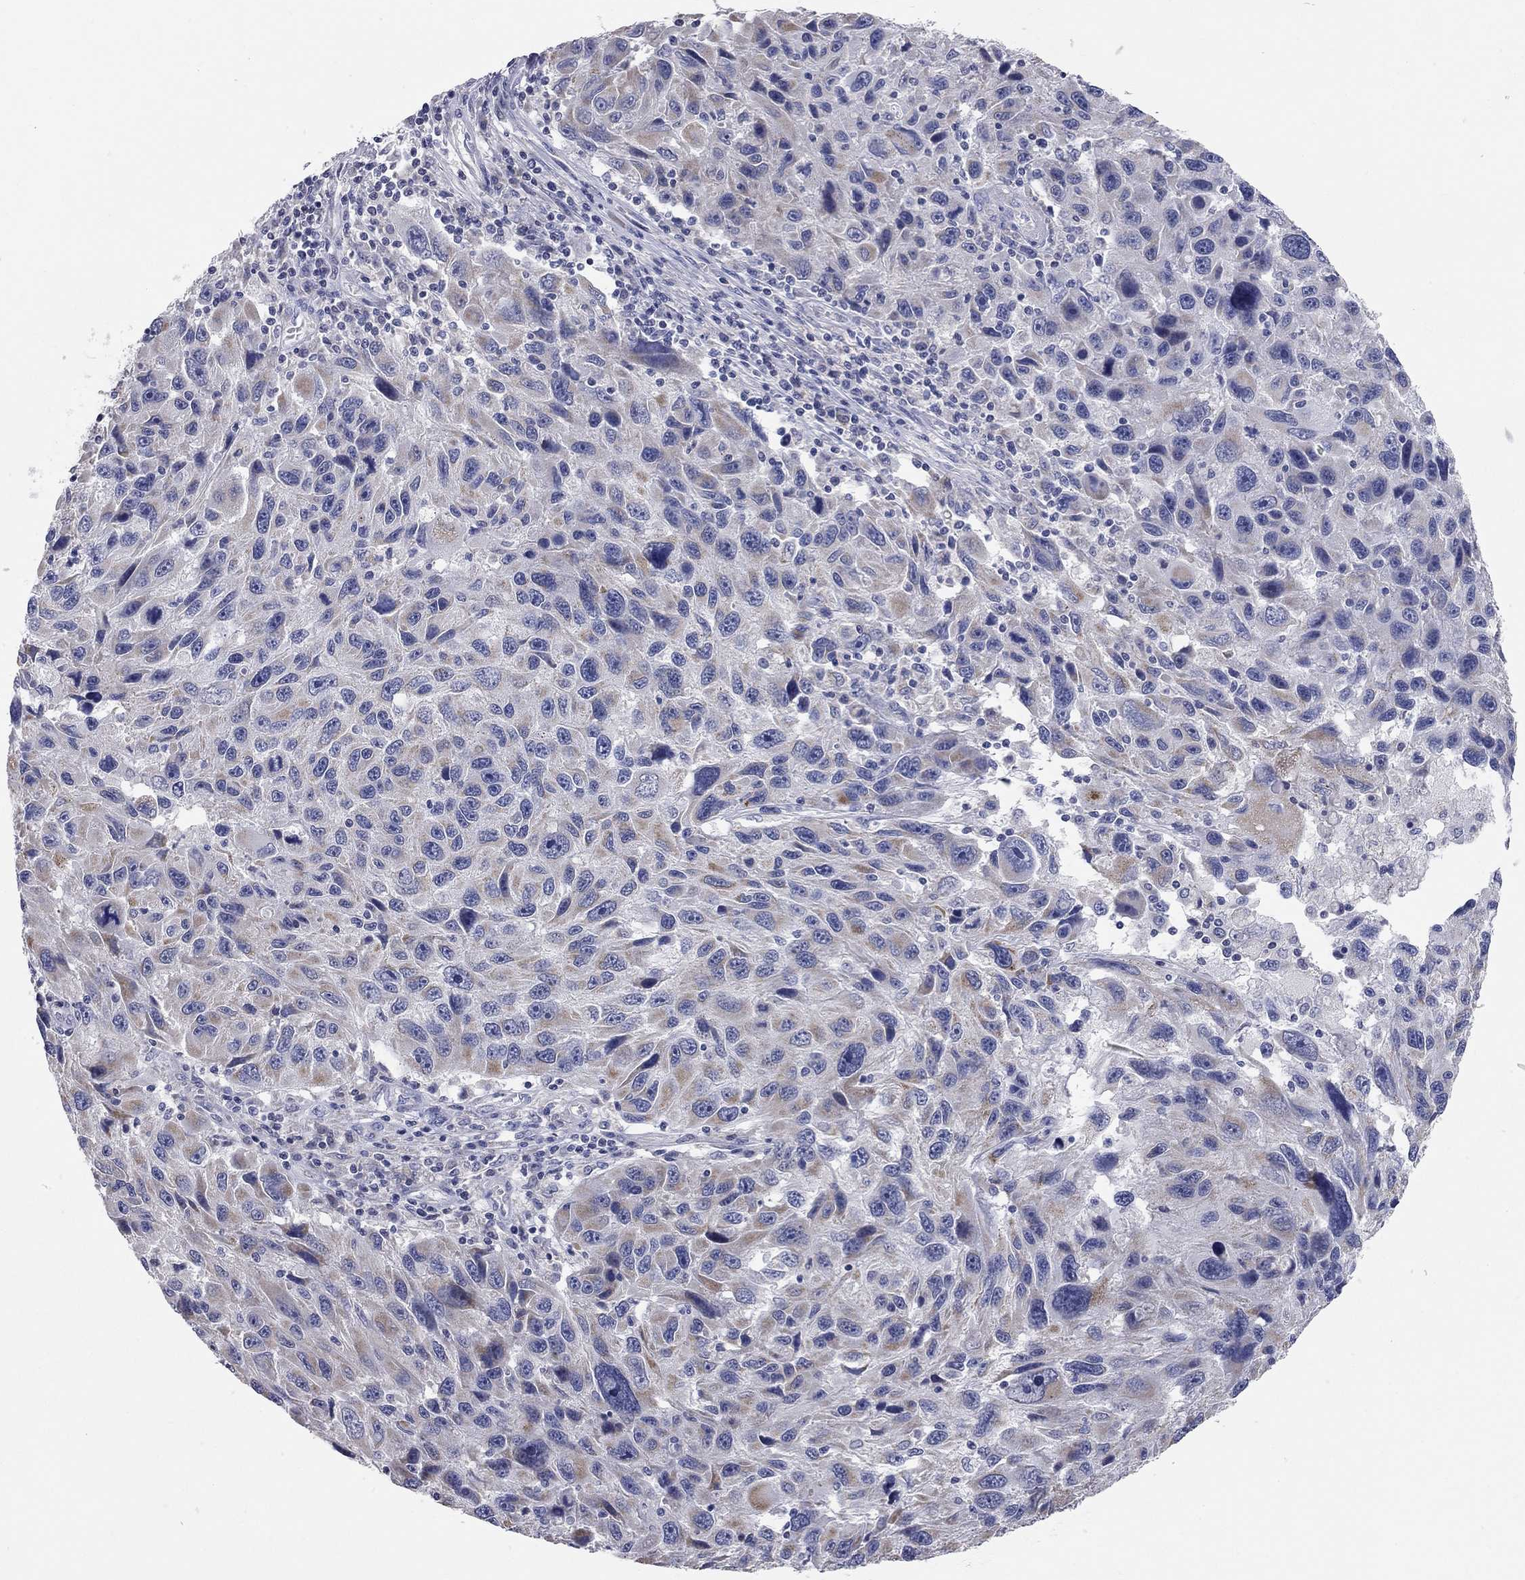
{"staining": {"intensity": "moderate", "quantity": "<25%", "location": "cytoplasmic/membranous"}, "tissue": "melanoma", "cell_type": "Tumor cells", "image_type": "cancer", "snomed": [{"axis": "morphology", "description": "Malignant melanoma, NOS"}, {"axis": "topography", "description": "Skin"}], "caption": "Approximately <25% of tumor cells in human melanoma reveal moderate cytoplasmic/membranous protein expression as visualized by brown immunohistochemical staining.", "gene": "CFAP161", "patient": {"sex": "male", "age": 53}}